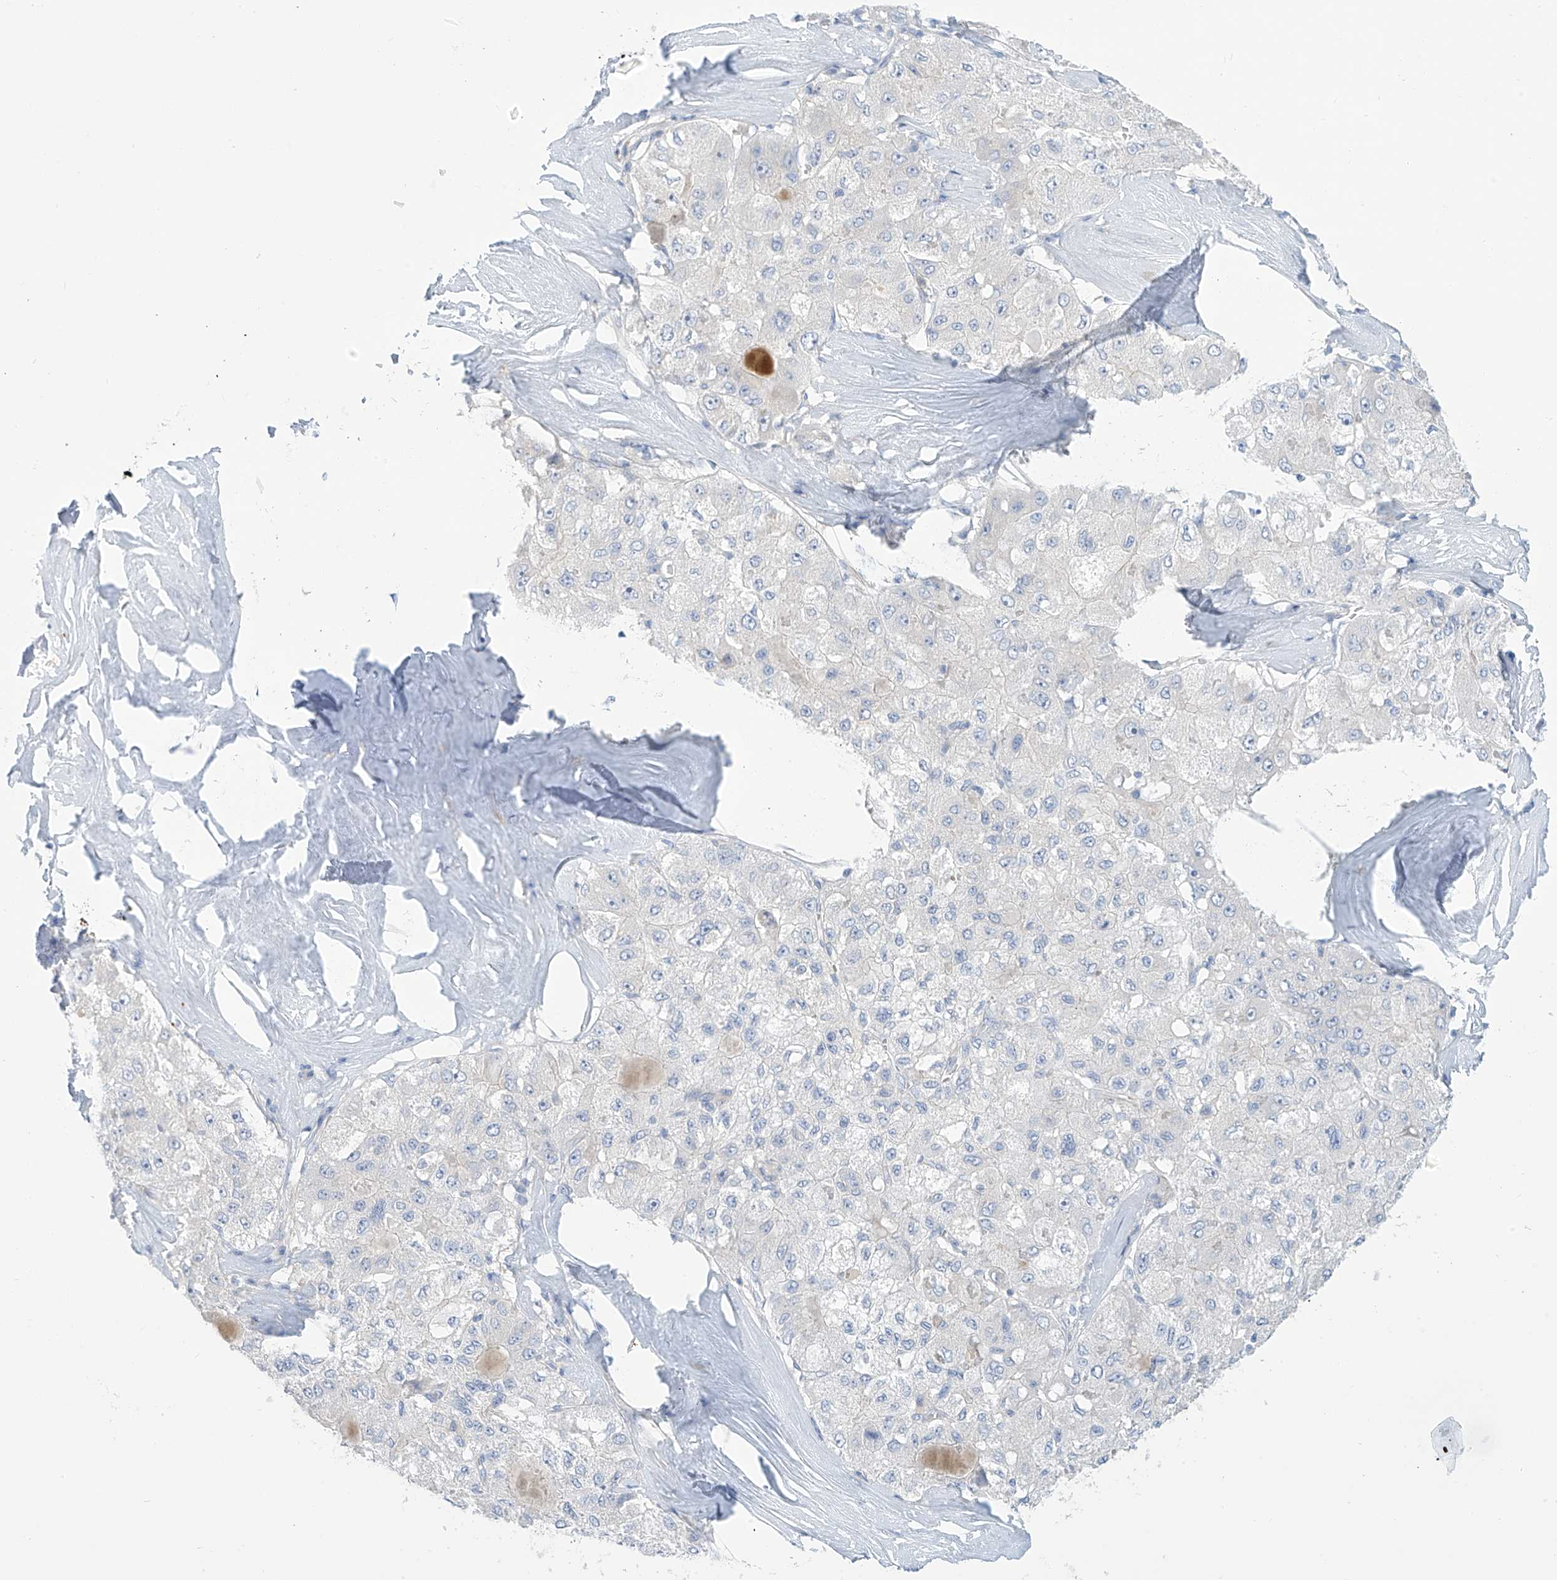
{"staining": {"intensity": "negative", "quantity": "none", "location": "none"}, "tissue": "liver cancer", "cell_type": "Tumor cells", "image_type": "cancer", "snomed": [{"axis": "morphology", "description": "Carcinoma, Hepatocellular, NOS"}, {"axis": "topography", "description": "Liver"}], "caption": "The histopathology image reveals no staining of tumor cells in hepatocellular carcinoma (liver). Nuclei are stained in blue.", "gene": "FABP2", "patient": {"sex": "male", "age": 80}}